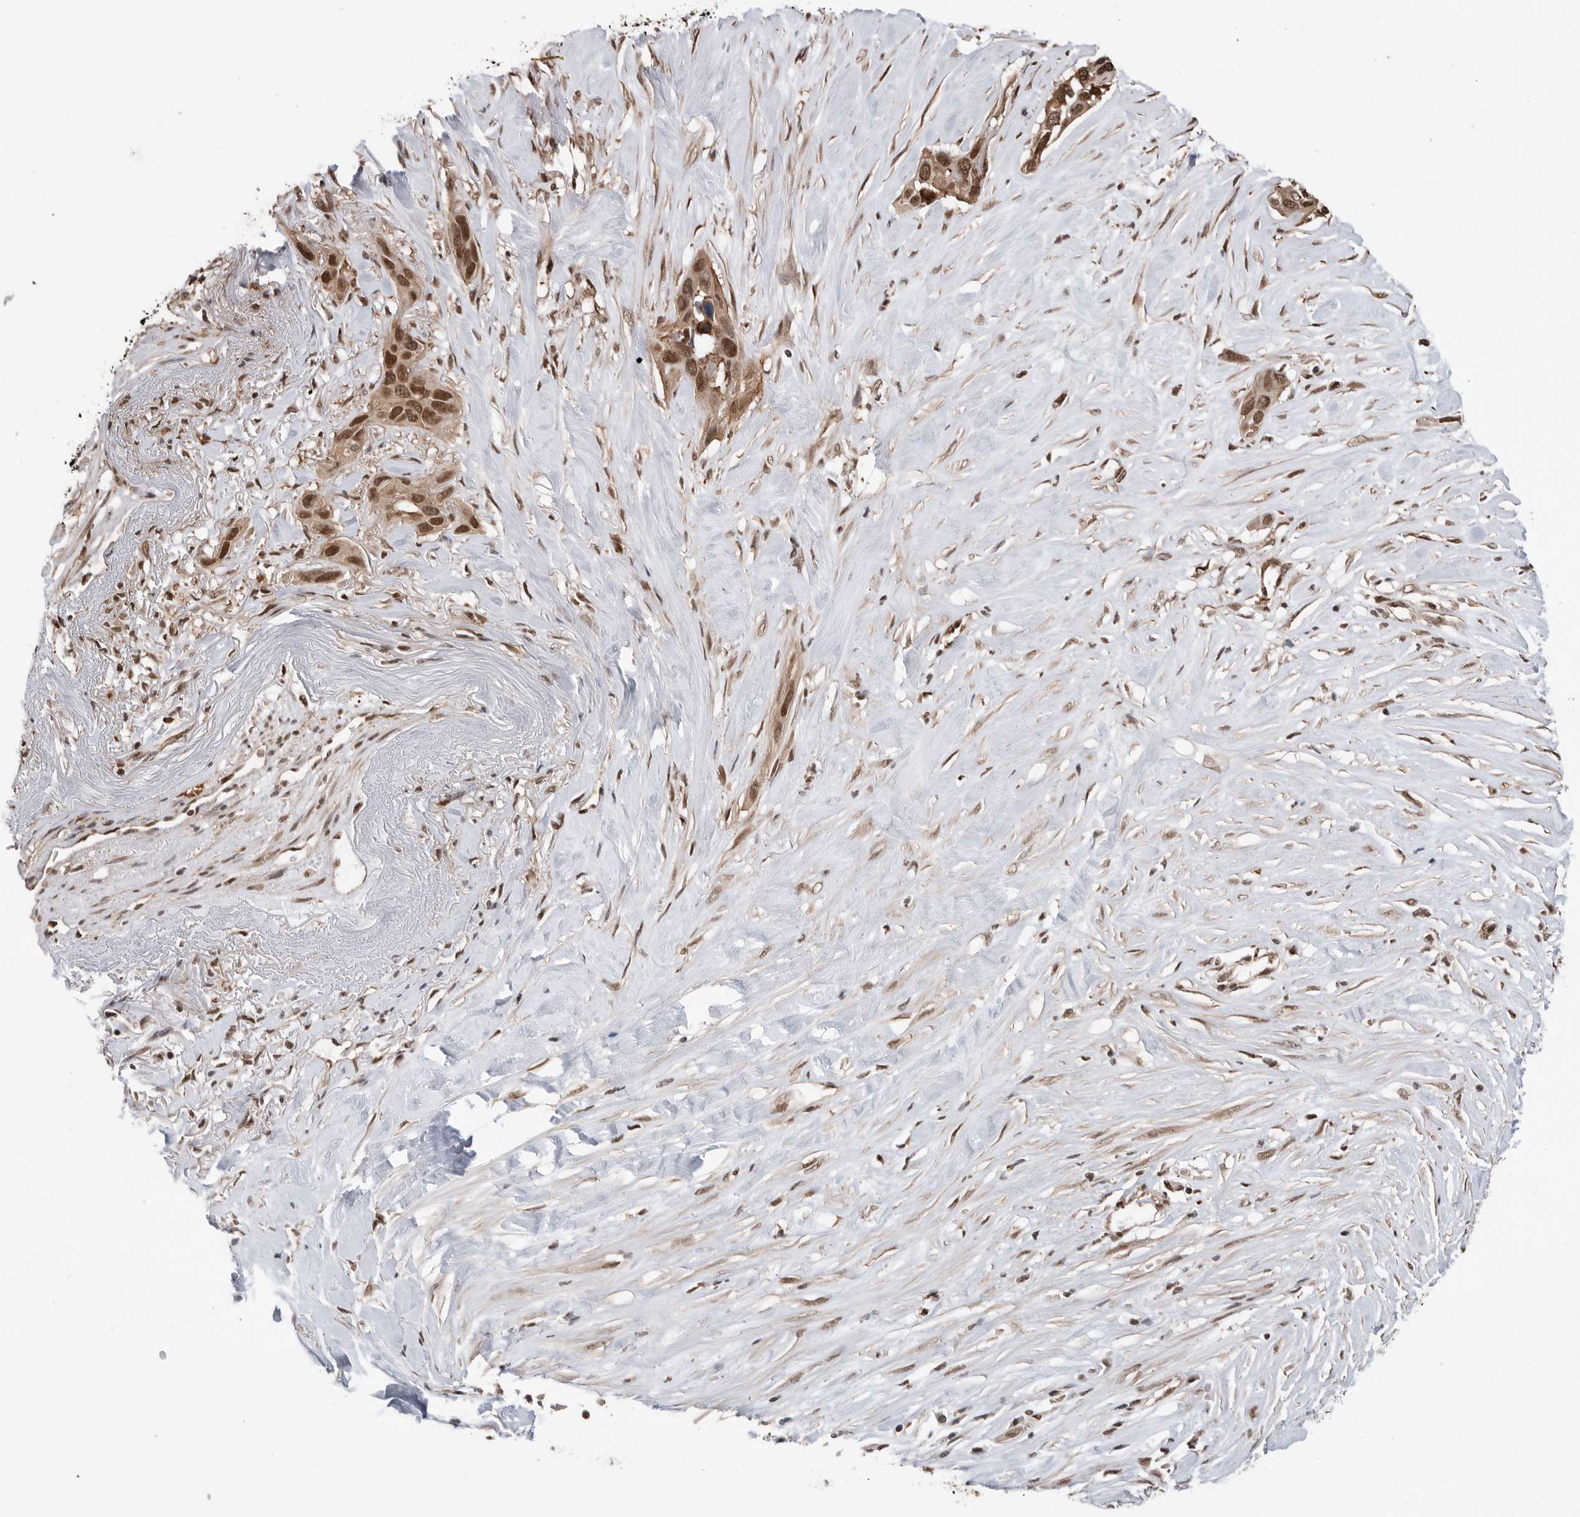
{"staining": {"intensity": "moderate", "quantity": ">75%", "location": "nuclear"}, "tissue": "pancreatic cancer", "cell_type": "Tumor cells", "image_type": "cancer", "snomed": [{"axis": "morphology", "description": "Adenocarcinoma, NOS"}, {"axis": "topography", "description": "Pancreas"}], "caption": "Protein staining of adenocarcinoma (pancreatic) tissue exhibits moderate nuclear expression in approximately >75% of tumor cells.", "gene": "PEAK1", "patient": {"sex": "female", "age": 60}}